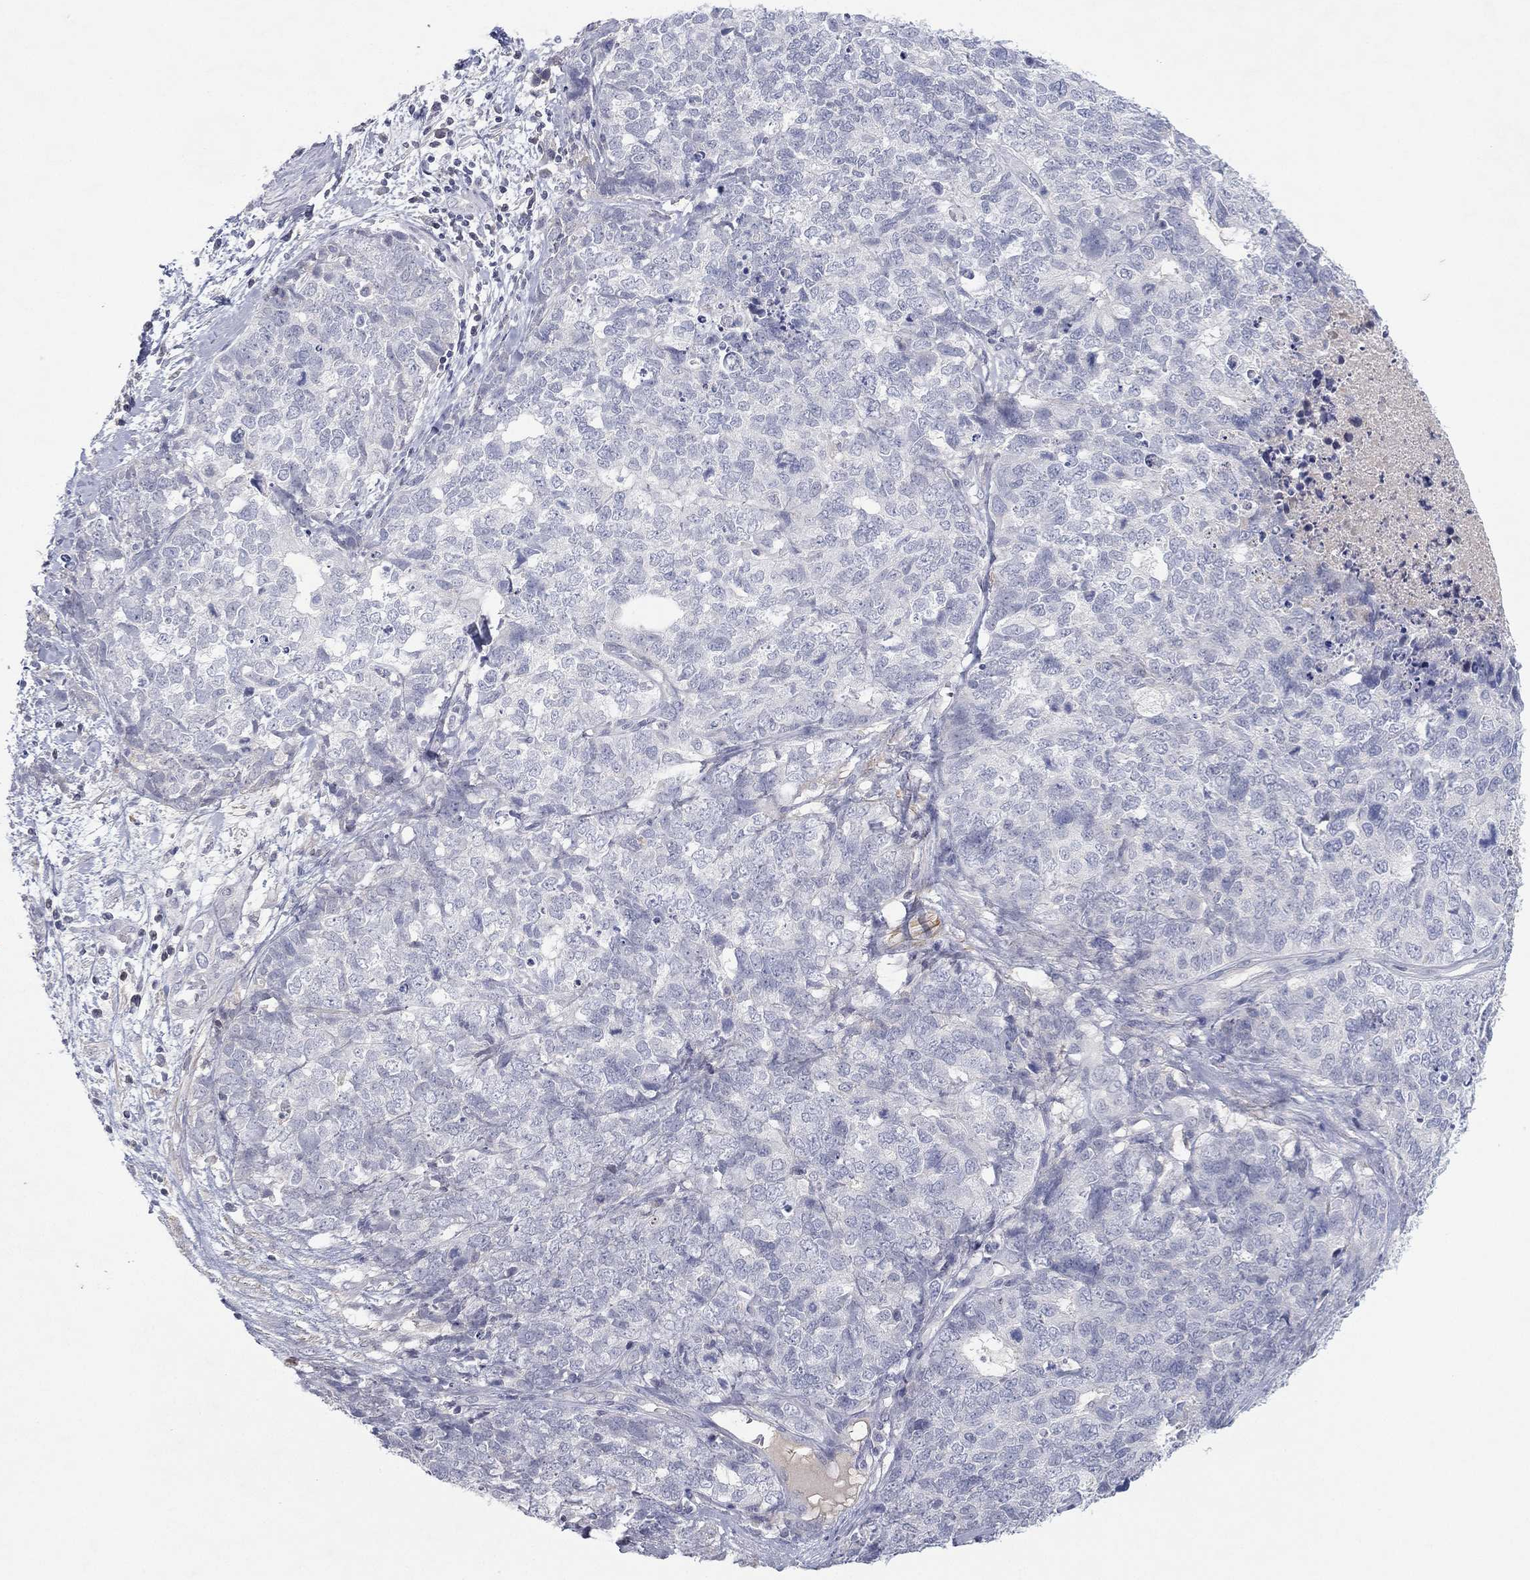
{"staining": {"intensity": "negative", "quantity": "none", "location": "none"}, "tissue": "cervical cancer", "cell_type": "Tumor cells", "image_type": "cancer", "snomed": [{"axis": "morphology", "description": "Squamous cell carcinoma, NOS"}, {"axis": "topography", "description": "Cervix"}], "caption": "Tumor cells show no significant expression in cervical cancer. (DAB IHC, high magnification).", "gene": "CPT1B", "patient": {"sex": "female", "age": 63}}